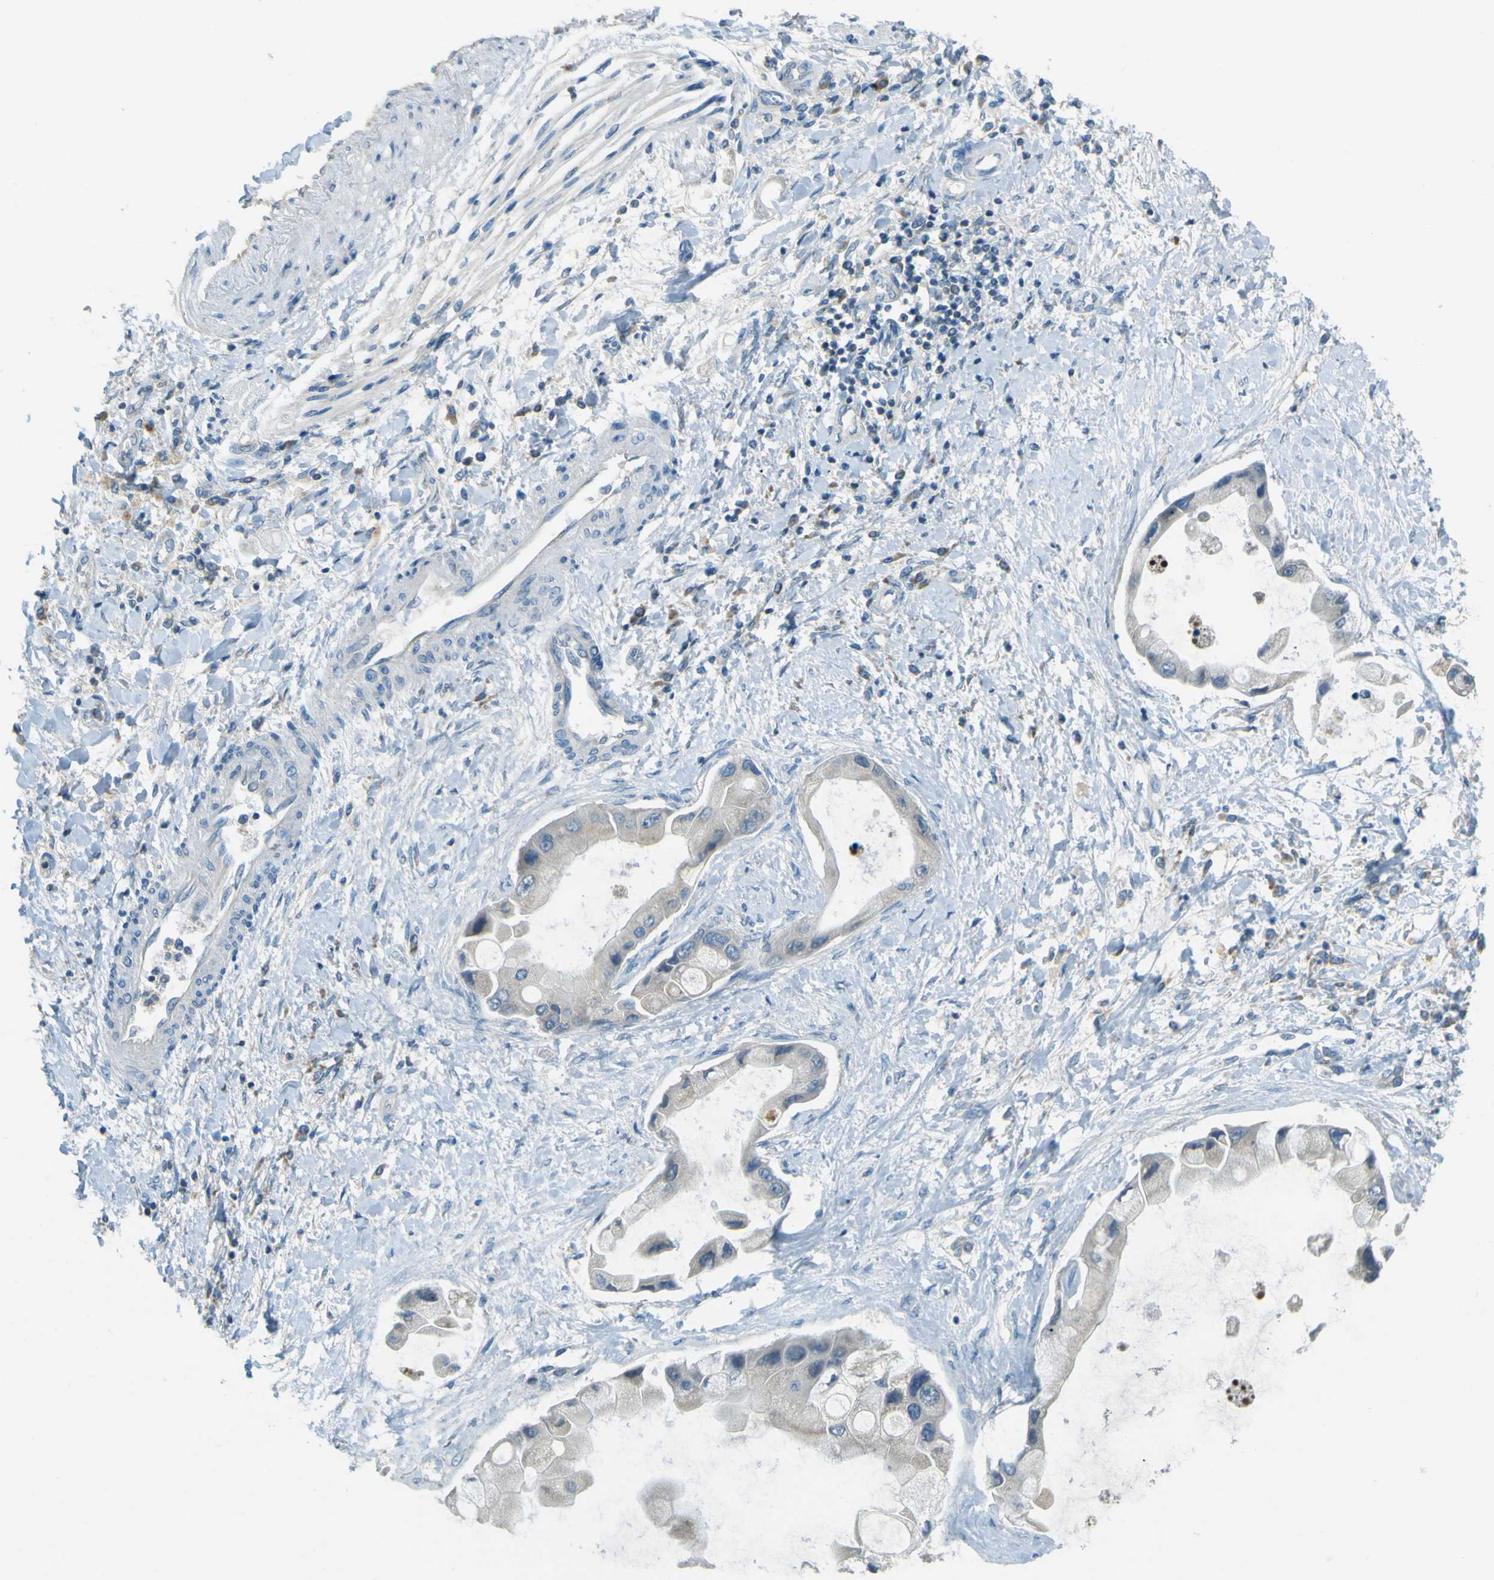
{"staining": {"intensity": "negative", "quantity": "none", "location": "none"}, "tissue": "liver cancer", "cell_type": "Tumor cells", "image_type": "cancer", "snomed": [{"axis": "morphology", "description": "Cholangiocarcinoma"}, {"axis": "topography", "description": "Liver"}], "caption": "An image of liver cancer stained for a protein displays no brown staining in tumor cells.", "gene": "FKTN", "patient": {"sex": "male", "age": 50}}